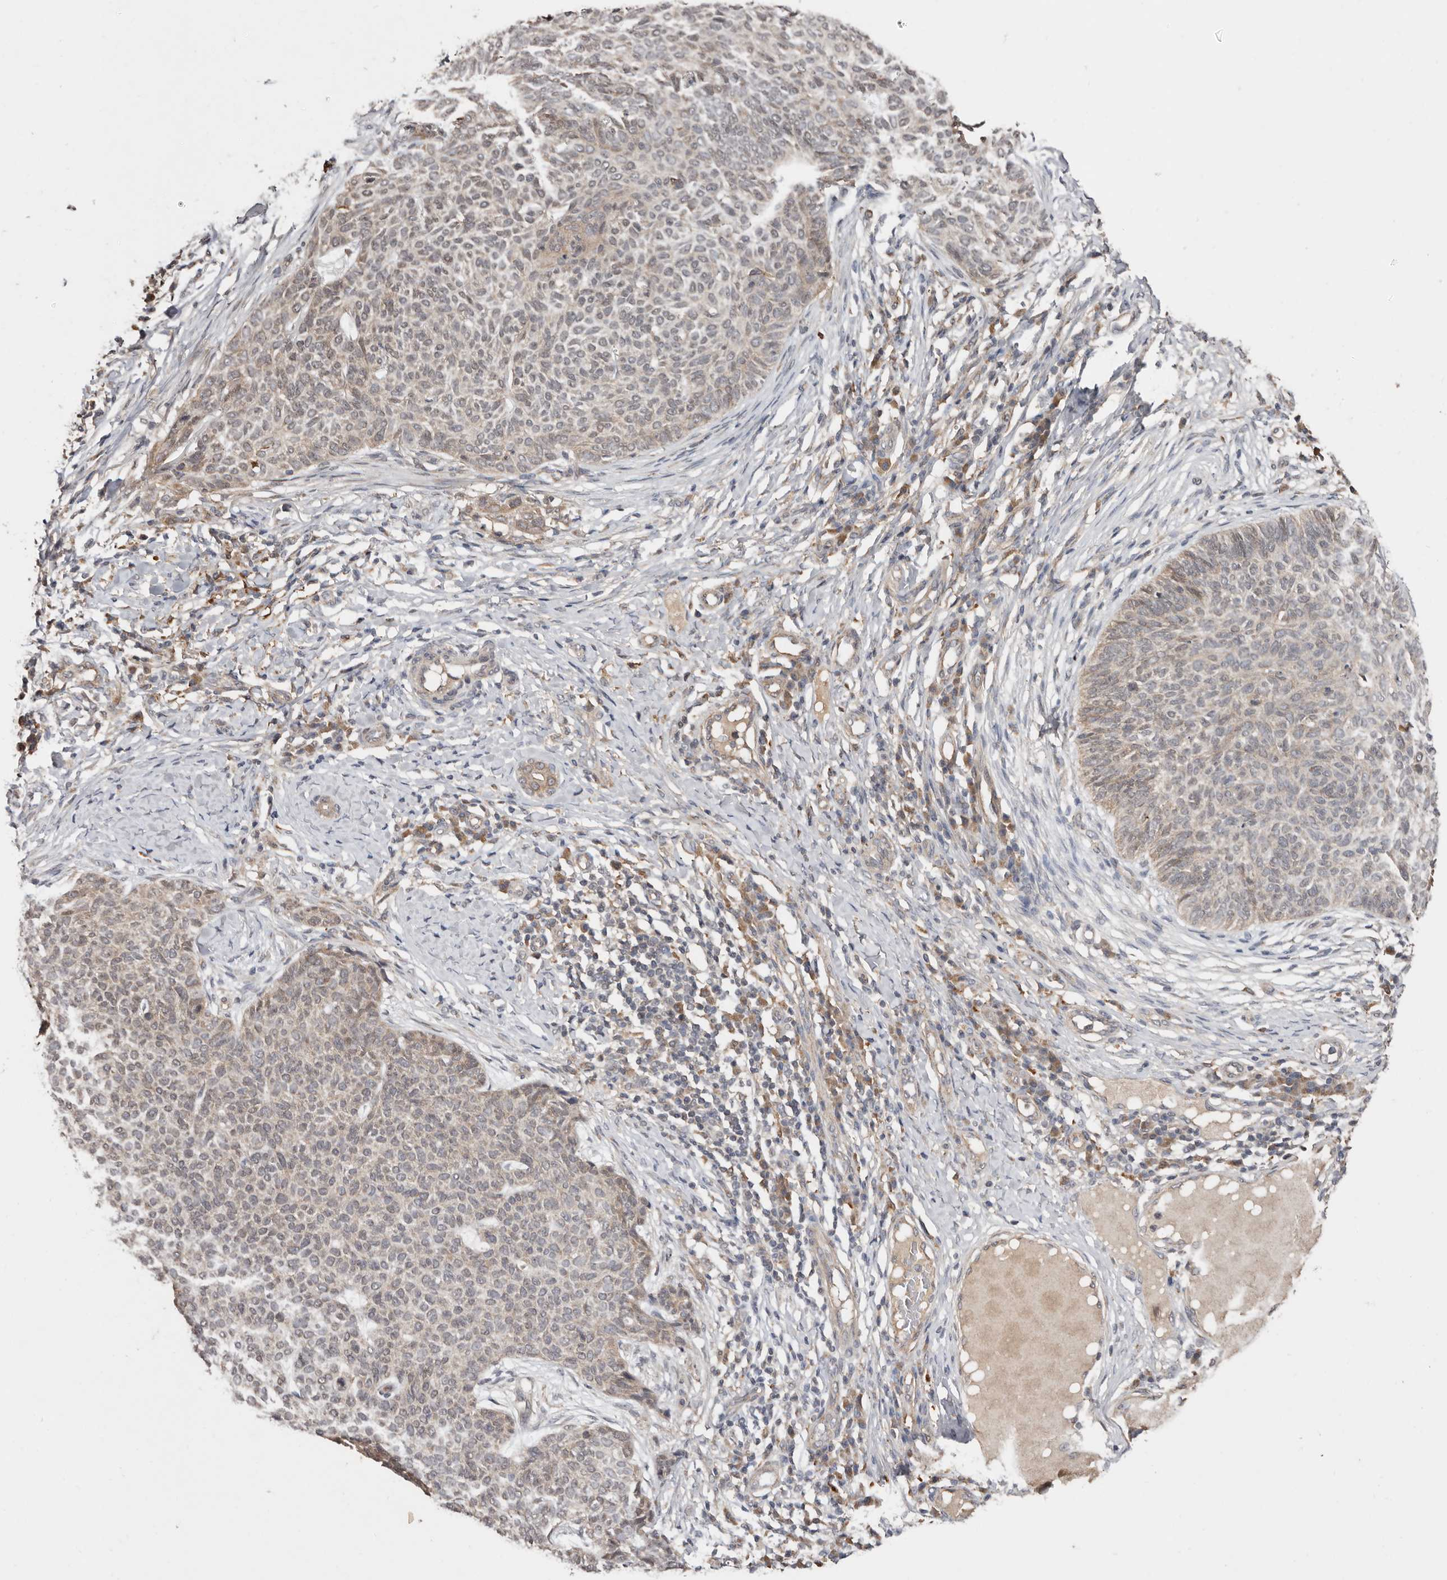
{"staining": {"intensity": "weak", "quantity": "<25%", "location": "cytoplasmic/membranous"}, "tissue": "skin cancer", "cell_type": "Tumor cells", "image_type": "cancer", "snomed": [{"axis": "morphology", "description": "Normal tissue, NOS"}, {"axis": "morphology", "description": "Basal cell carcinoma"}, {"axis": "topography", "description": "Skin"}], "caption": "Tumor cells are negative for protein expression in human skin cancer (basal cell carcinoma).", "gene": "RSPO2", "patient": {"sex": "male", "age": 50}}